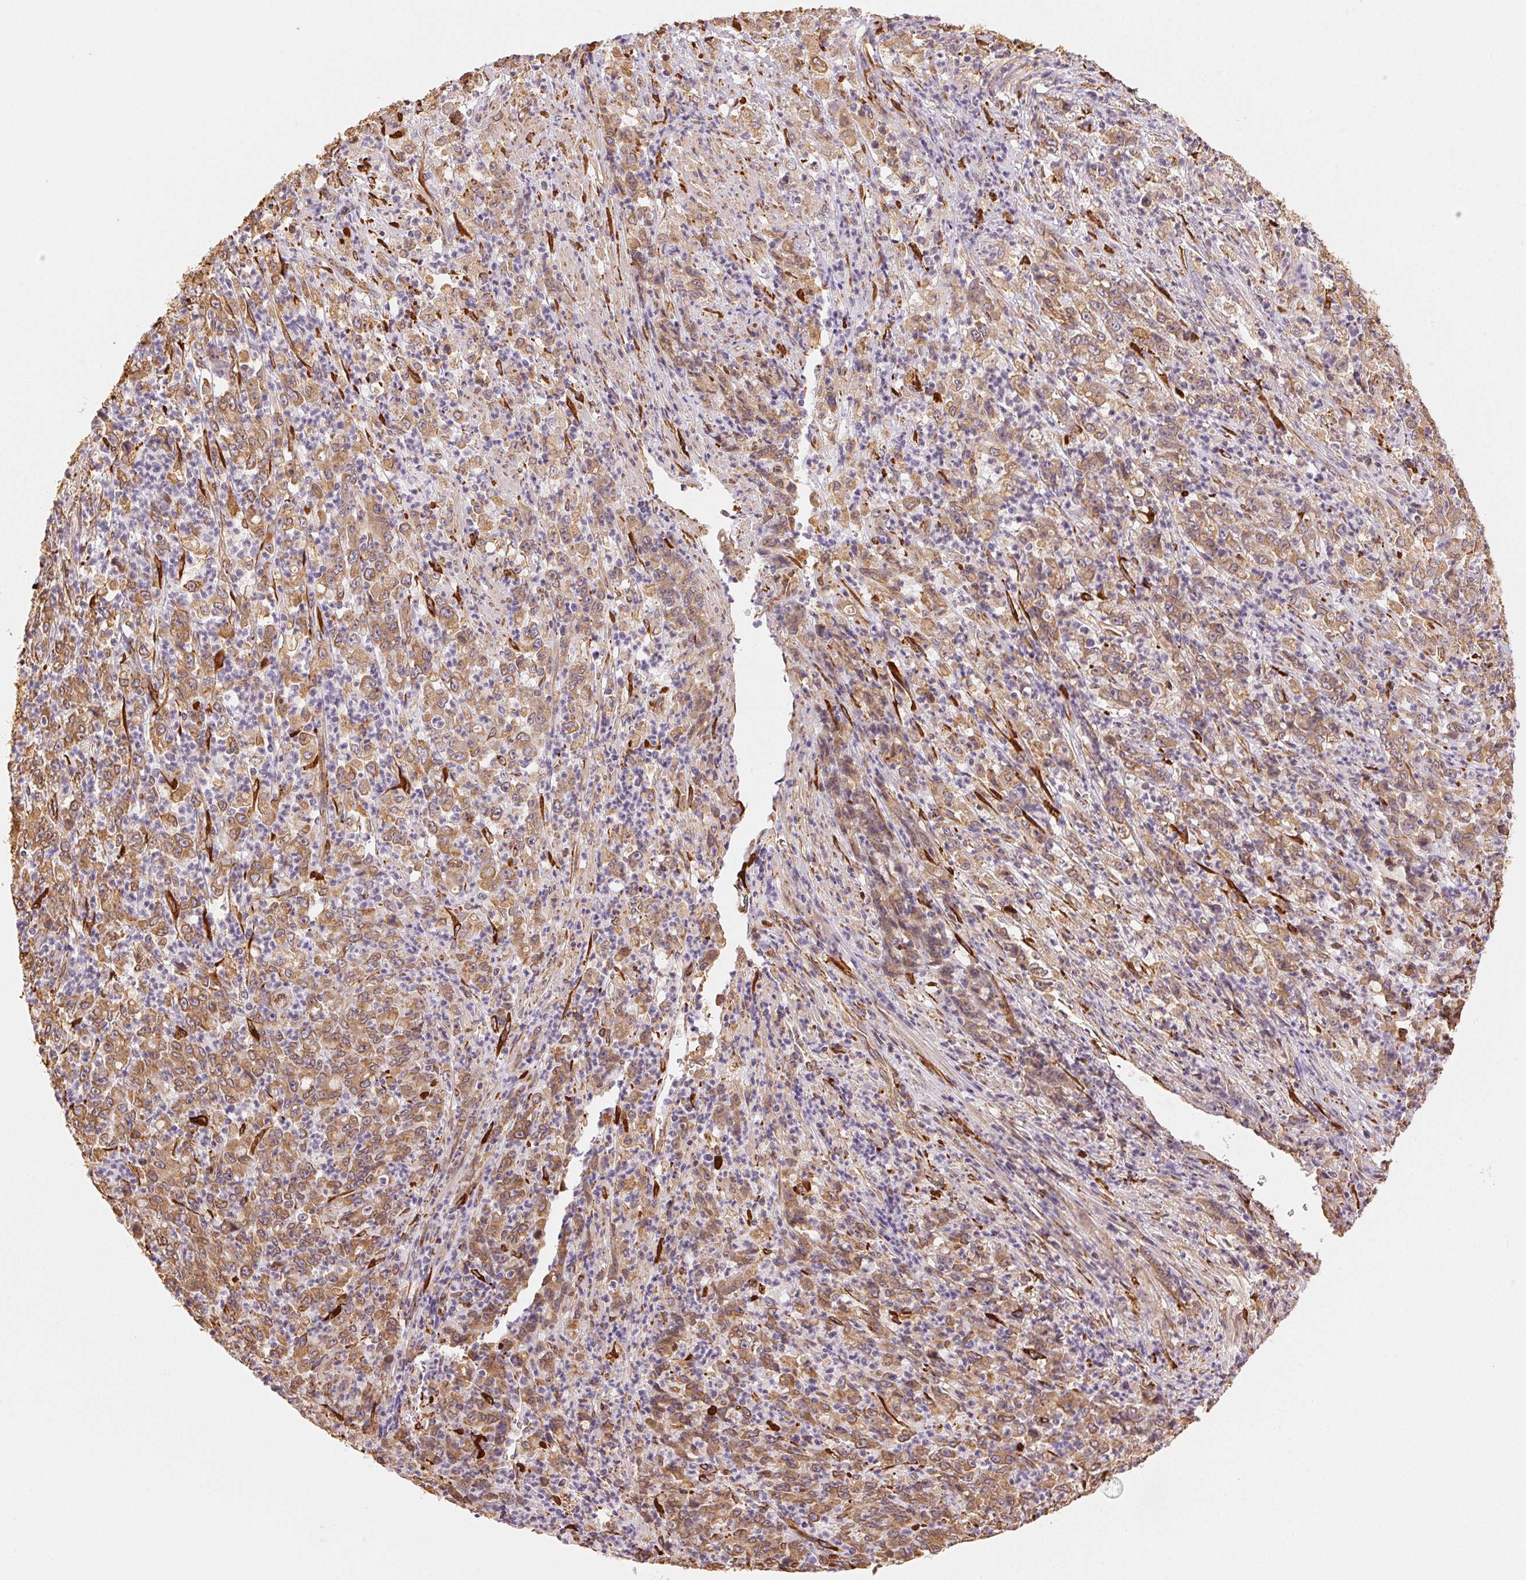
{"staining": {"intensity": "moderate", "quantity": ">75%", "location": "cytoplasmic/membranous"}, "tissue": "stomach cancer", "cell_type": "Tumor cells", "image_type": "cancer", "snomed": [{"axis": "morphology", "description": "Adenocarcinoma, NOS"}, {"axis": "topography", "description": "Stomach, lower"}], "caption": "The histopathology image shows a brown stain indicating the presence of a protein in the cytoplasmic/membranous of tumor cells in adenocarcinoma (stomach). (brown staining indicates protein expression, while blue staining denotes nuclei).", "gene": "RCN3", "patient": {"sex": "female", "age": 71}}